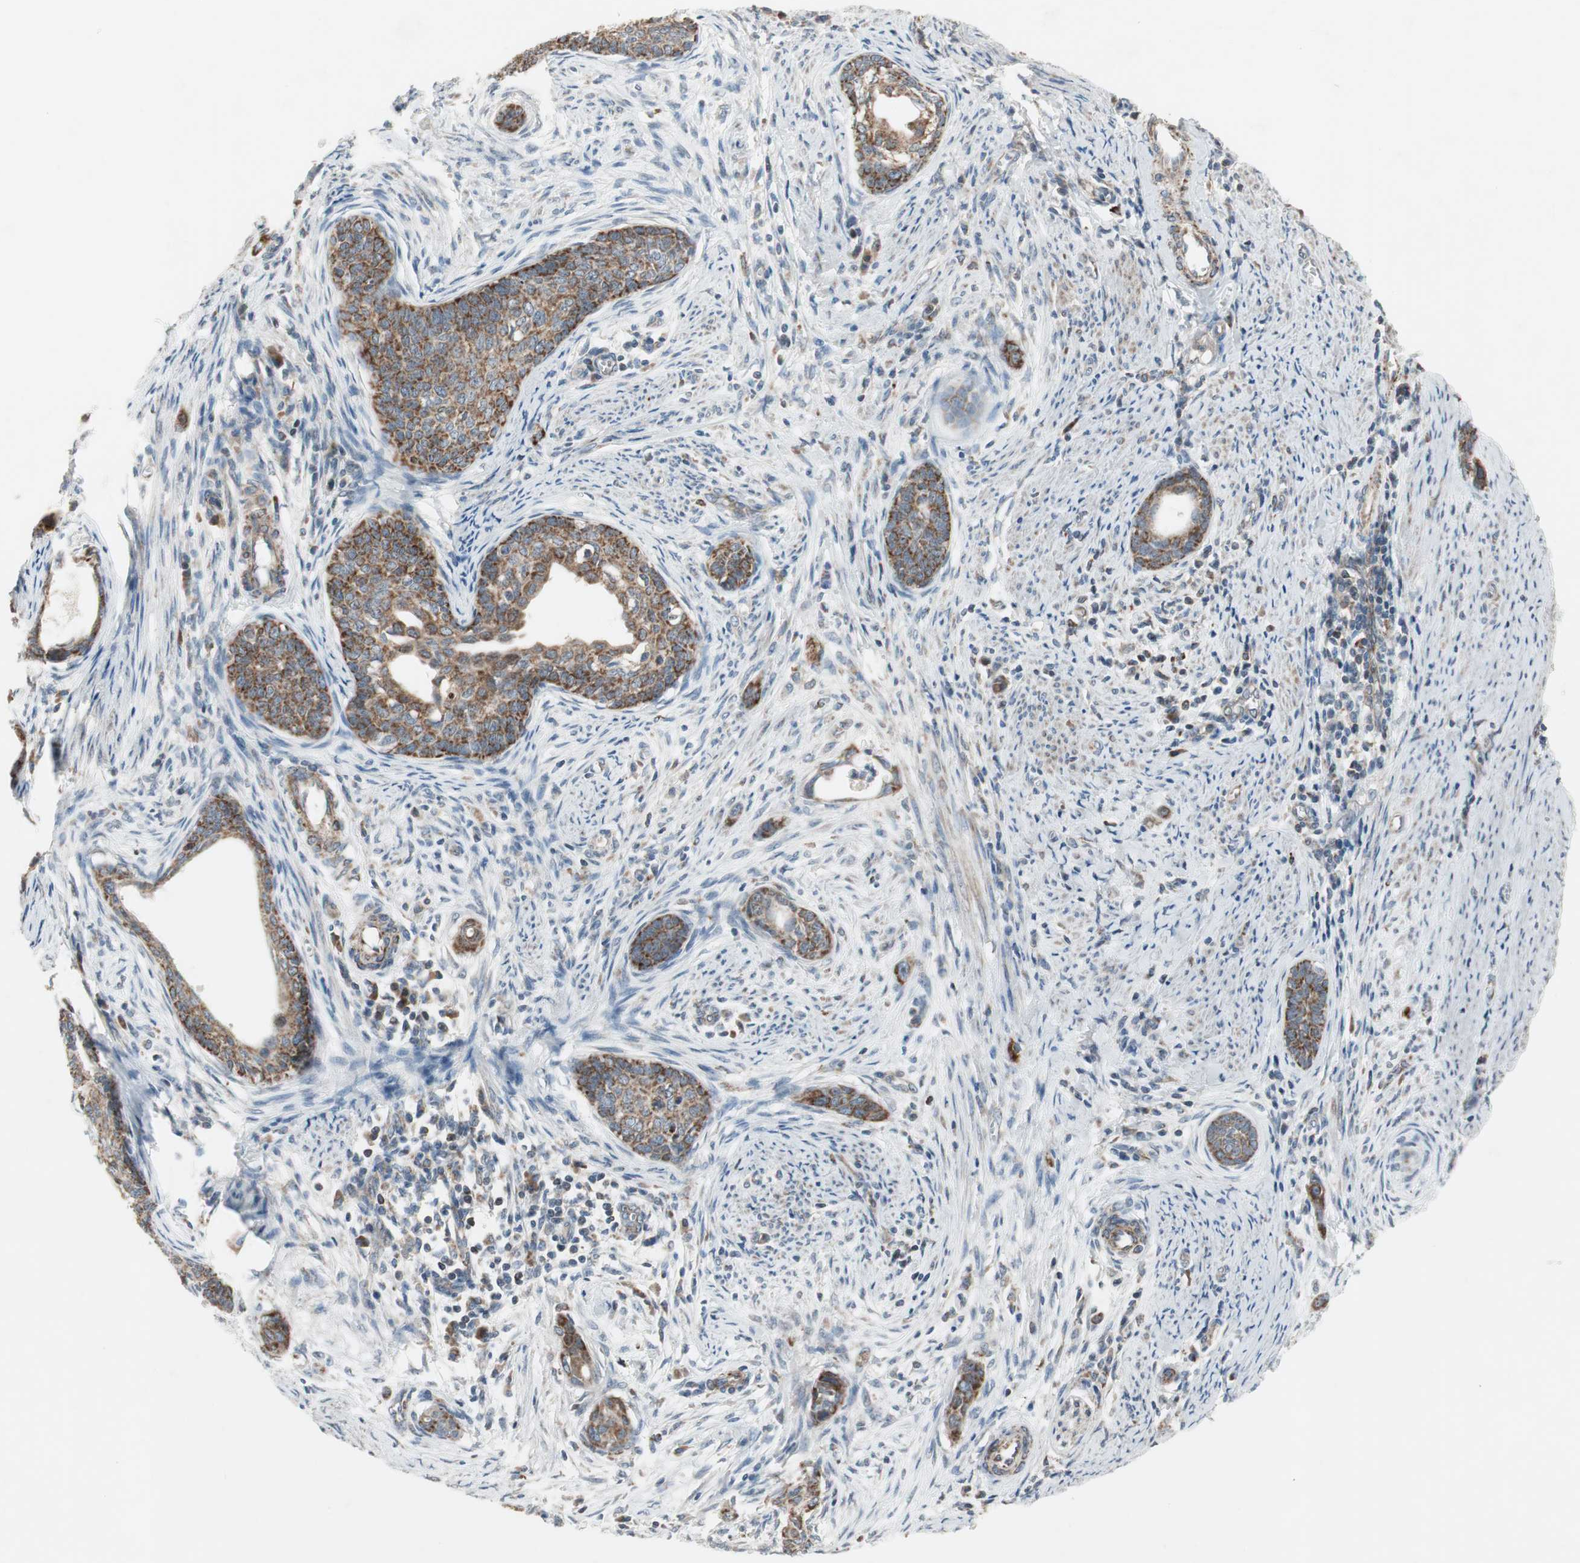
{"staining": {"intensity": "moderate", "quantity": ">75%", "location": "cytoplasmic/membranous"}, "tissue": "cervical cancer", "cell_type": "Tumor cells", "image_type": "cancer", "snomed": [{"axis": "morphology", "description": "Squamous cell carcinoma, NOS"}, {"axis": "topography", "description": "Cervix"}], "caption": "A medium amount of moderate cytoplasmic/membranous expression is present in about >75% of tumor cells in cervical squamous cell carcinoma tissue. The staining is performed using DAB brown chromogen to label protein expression. The nuclei are counter-stained blue using hematoxylin.", "gene": "CPT1A", "patient": {"sex": "female", "age": 33}}